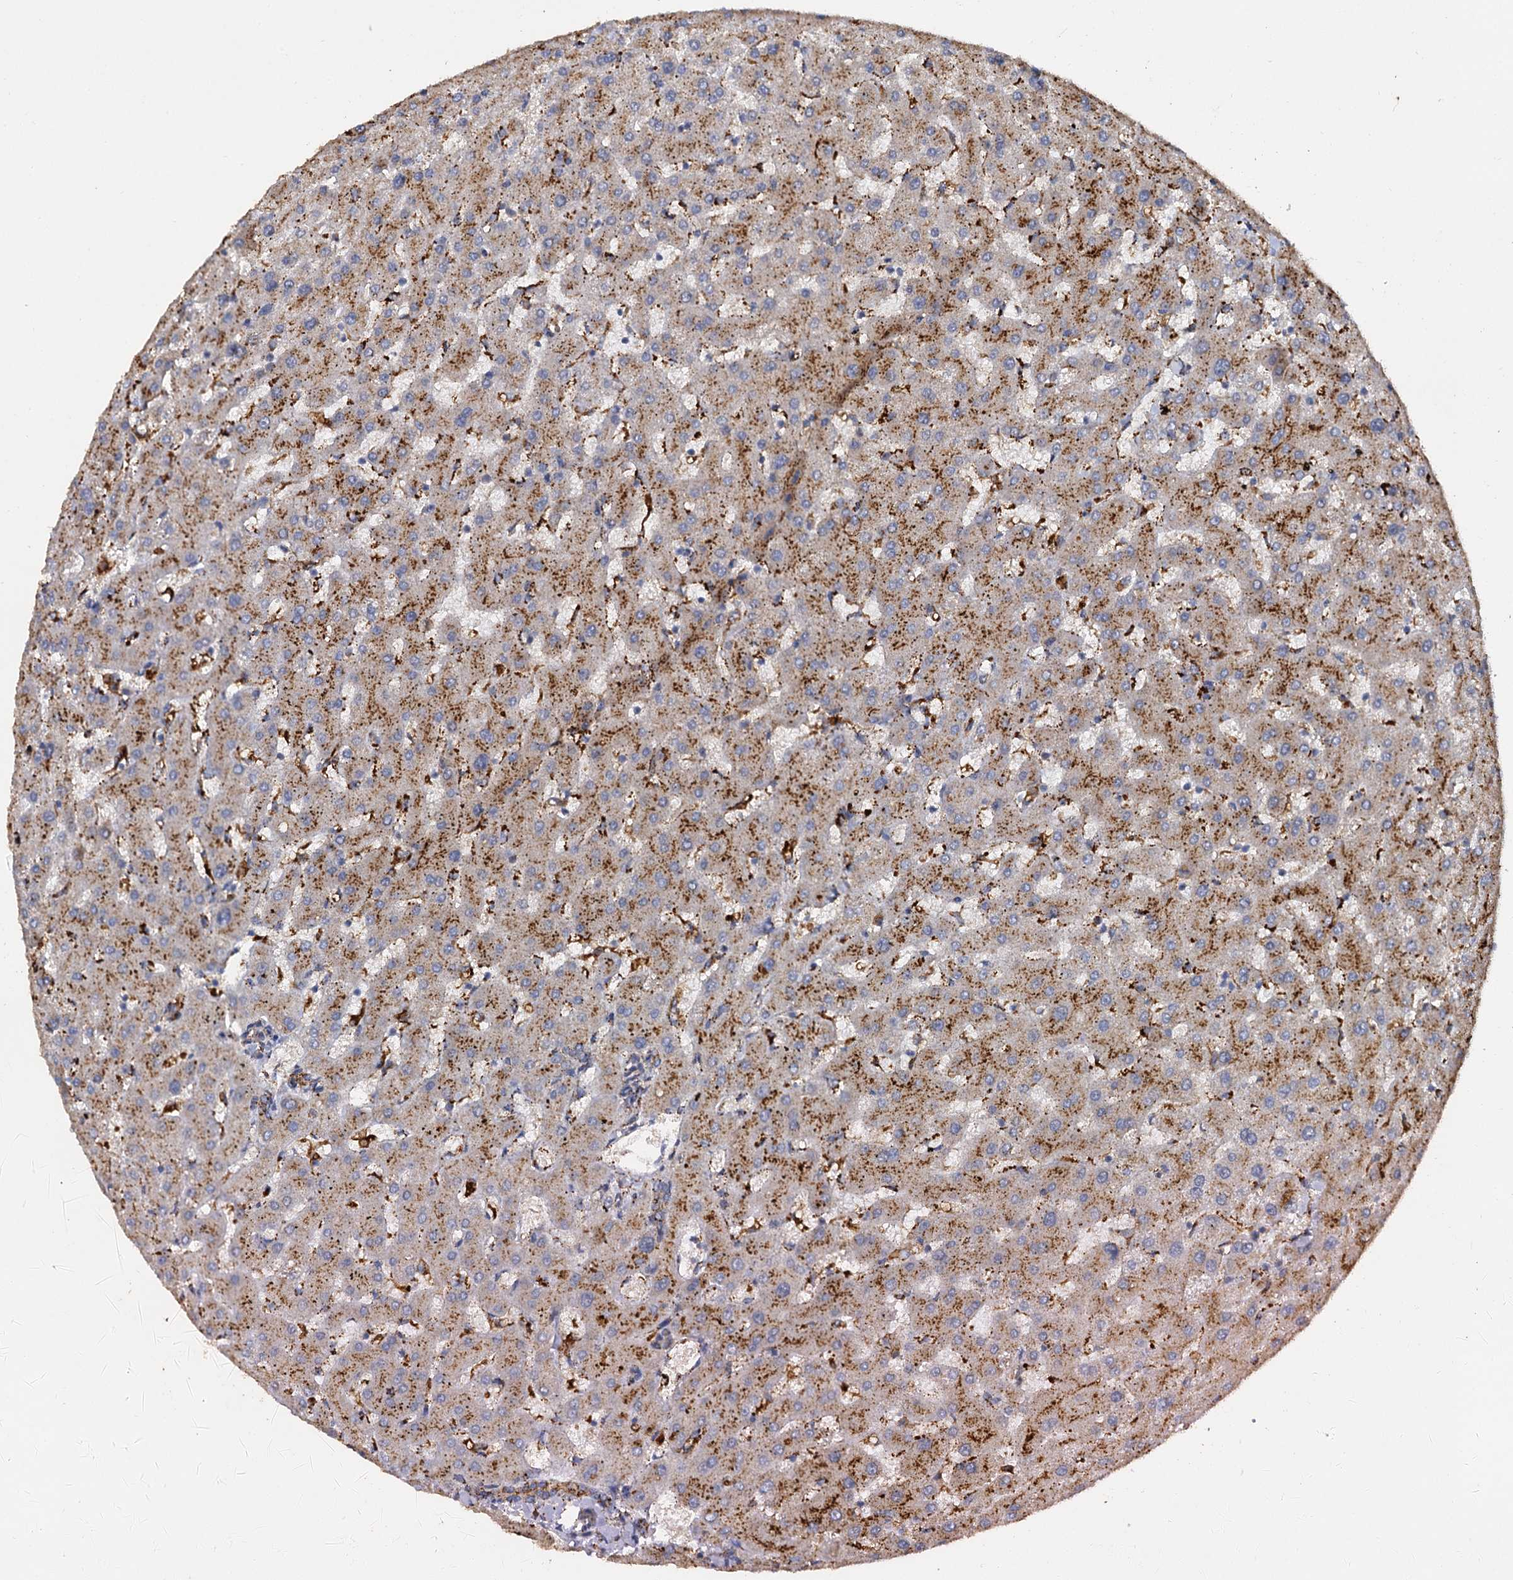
{"staining": {"intensity": "strong", "quantity": ">75%", "location": "cytoplasmic/membranous"}, "tissue": "liver", "cell_type": "Cholangiocytes", "image_type": "normal", "snomed": [{"axis": "morphology", "description": "Normal tissue, NOS"}, {"axis": "topography", "description": "Liver"}], "caption": "Immunohistochemical staining of benign human liver shows strong cytoplasmic/membranous protein positivity in about >75% of cholangiocytes. (DAB = brown stain, brightfield microscopy at high magnification).", "gene": "GBA1", "patient": {"sex": "female", "age": 63}}